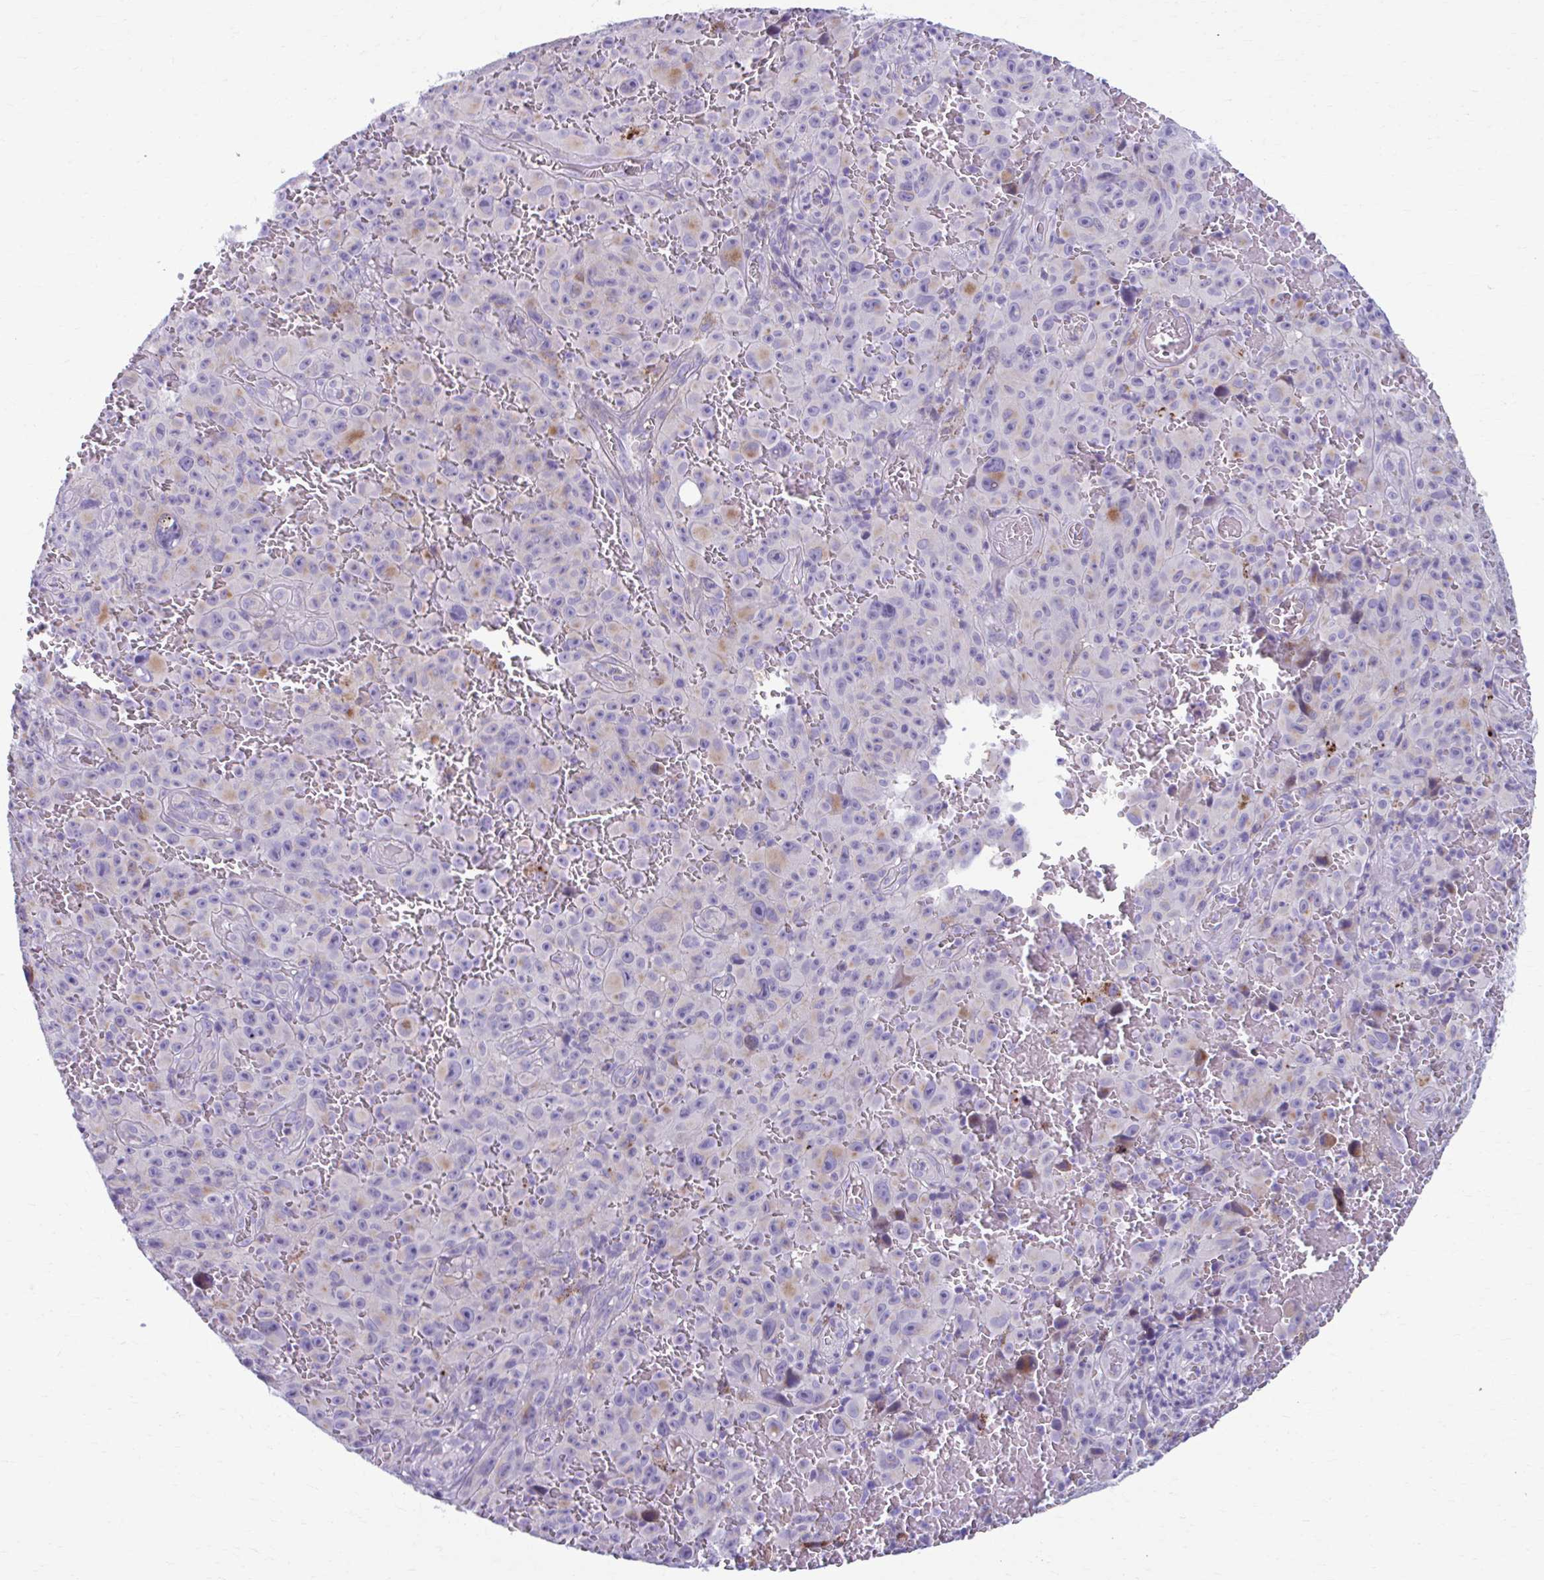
{"staining": {"intensity": "moderate", "quantity": "<25%", "location": "cytoplasmic/membranous"}, "tissue": "melanoma", "cell_type": "Tumor cells", "image_type": "cancer", "snomed": [{"axis": "morphology", "description": "Malignant melanoma, NOS"}, {"axis": "topography", "description": "Skin"}], "caption": "Tumor cells demonstrate moderate cytoplasmic/membranous positivity in approximately <25% of cells in malignant melanoma.", "gene": "C12orf71", "patient": {"sex": "female", "age": 82}}